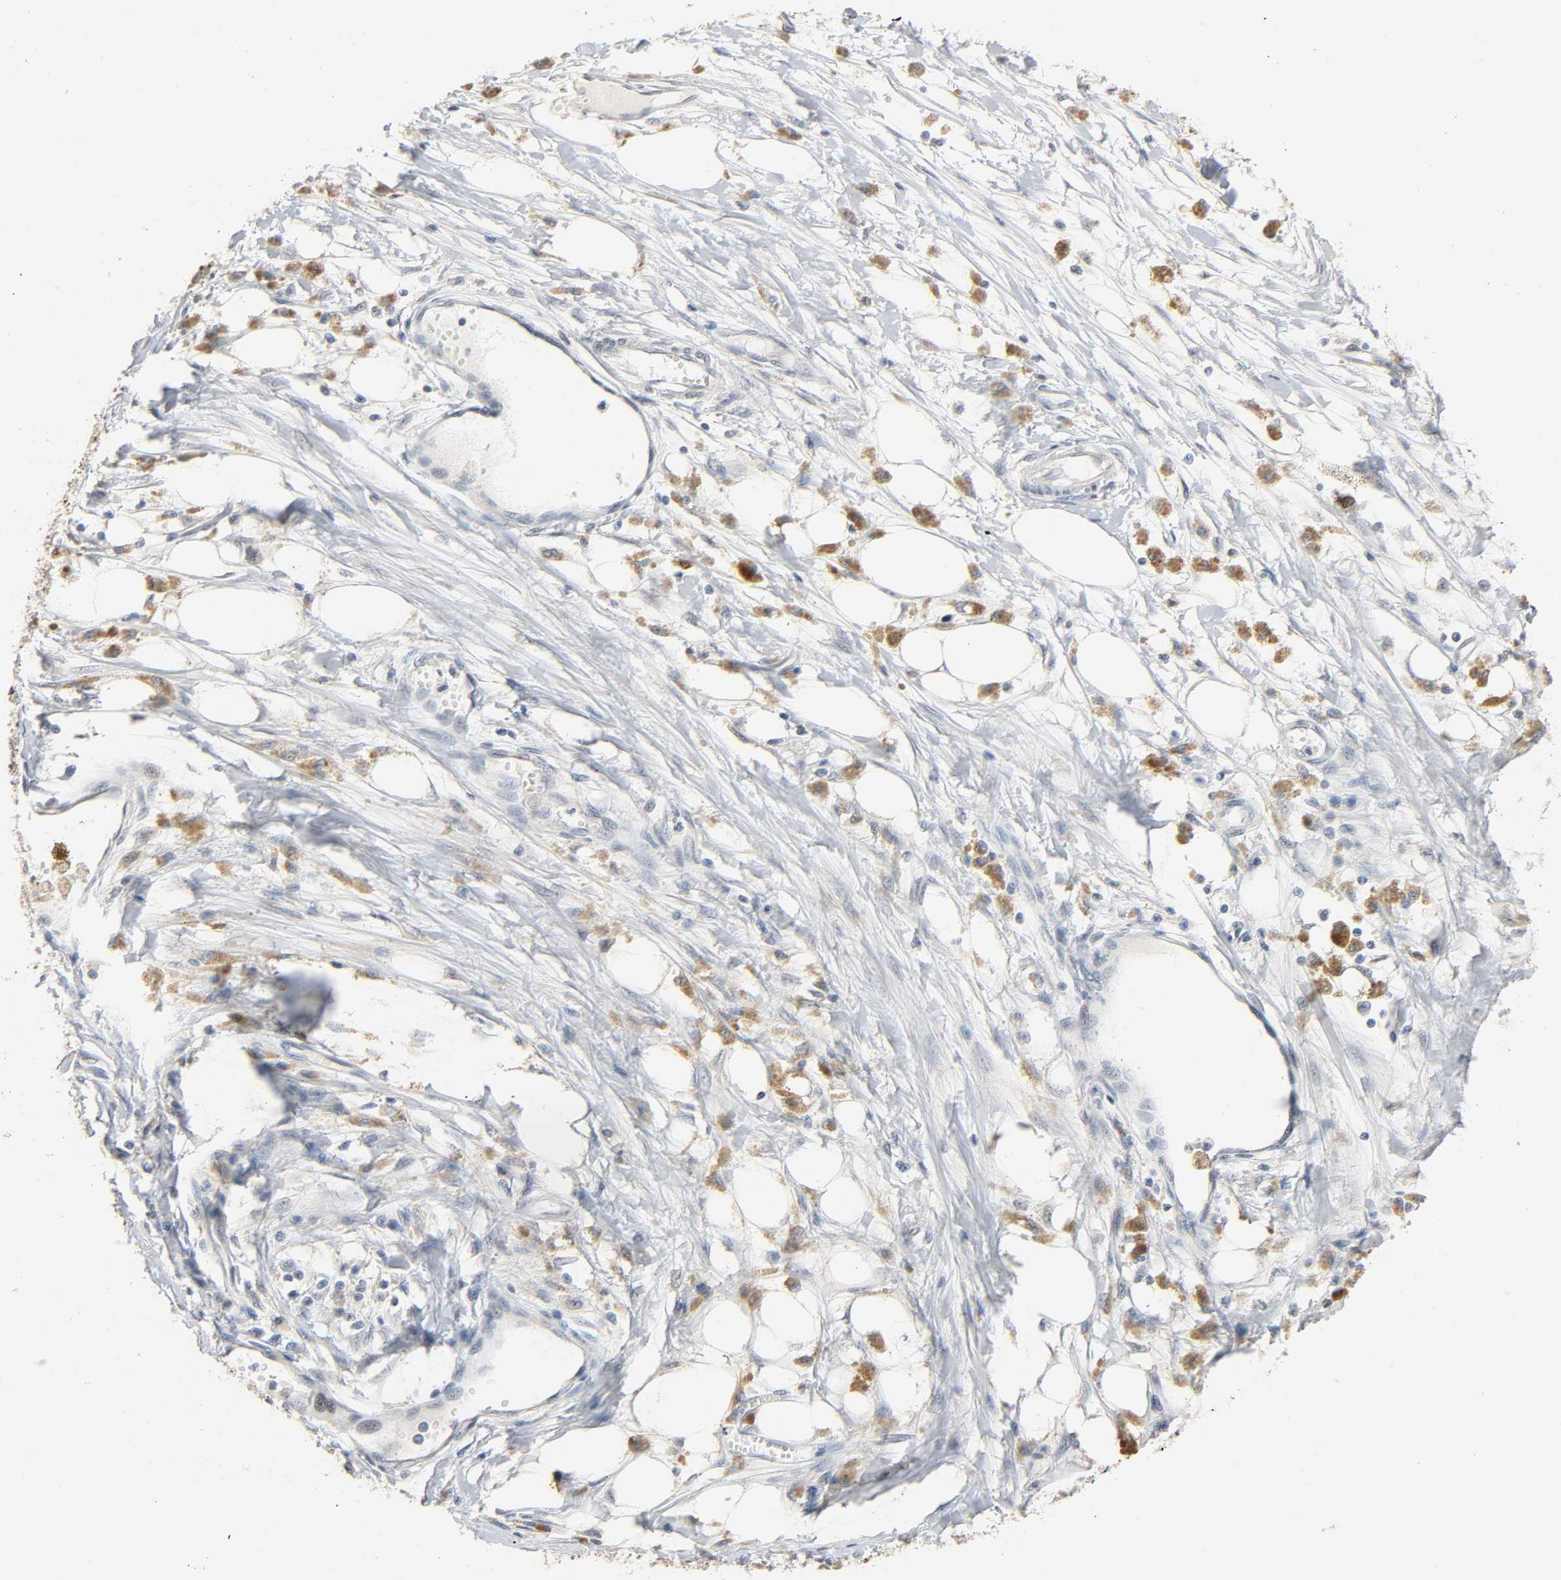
{"staining": {"intensity": "negative", "quantity": "none", "location": "none"}, "tissue": "melanoma", "cell_type": "Tumor cells", "image_type": "cancer", "snomed": [{"axis": "morphology", "description": "Malignant melanoma, Metastatic site"}, {"axis": "topography", "description": "Lymph node"}], "caption": "Human melanoma stained for a protein using immunohistochemistry exhibits no positivity in tumor cells.", "gene": "MAGEA8", "patient": {"sex": "male", "age": 59}}